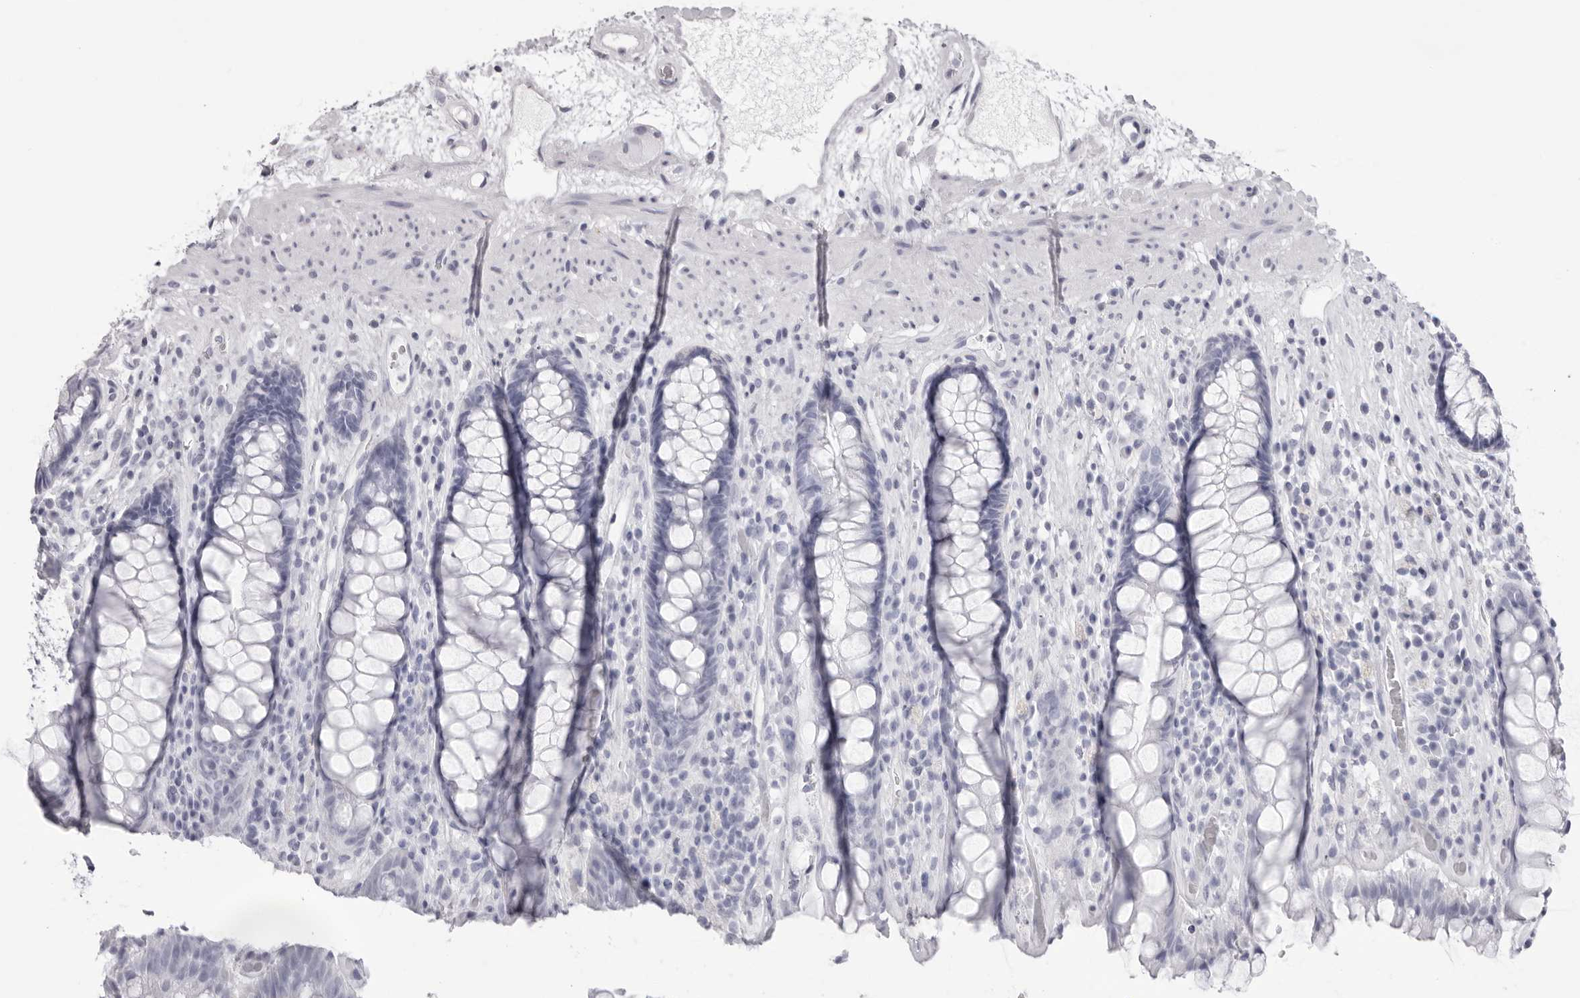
{"staining": {"intensity": "negative", "quantity": "none", "location": "none"}, "tissue": "rectum", "cell_type": "Glandular cells", "image_type": "normal", "snomed": [{"axis": "morphology", "description": "Normal tissue, NOS"}, {"axis": "topography", "description": "Rectum"}], "caption": "DAB immunohistochemical staining of benign human rectum demonstrates no significant staining in glandular cells. The staining is performed using DAB brown chromogen with nuclei counter-stained in using hematoxylin.", "gene": "TMOD4", "patient": {"sex": "male", "age": 64}}